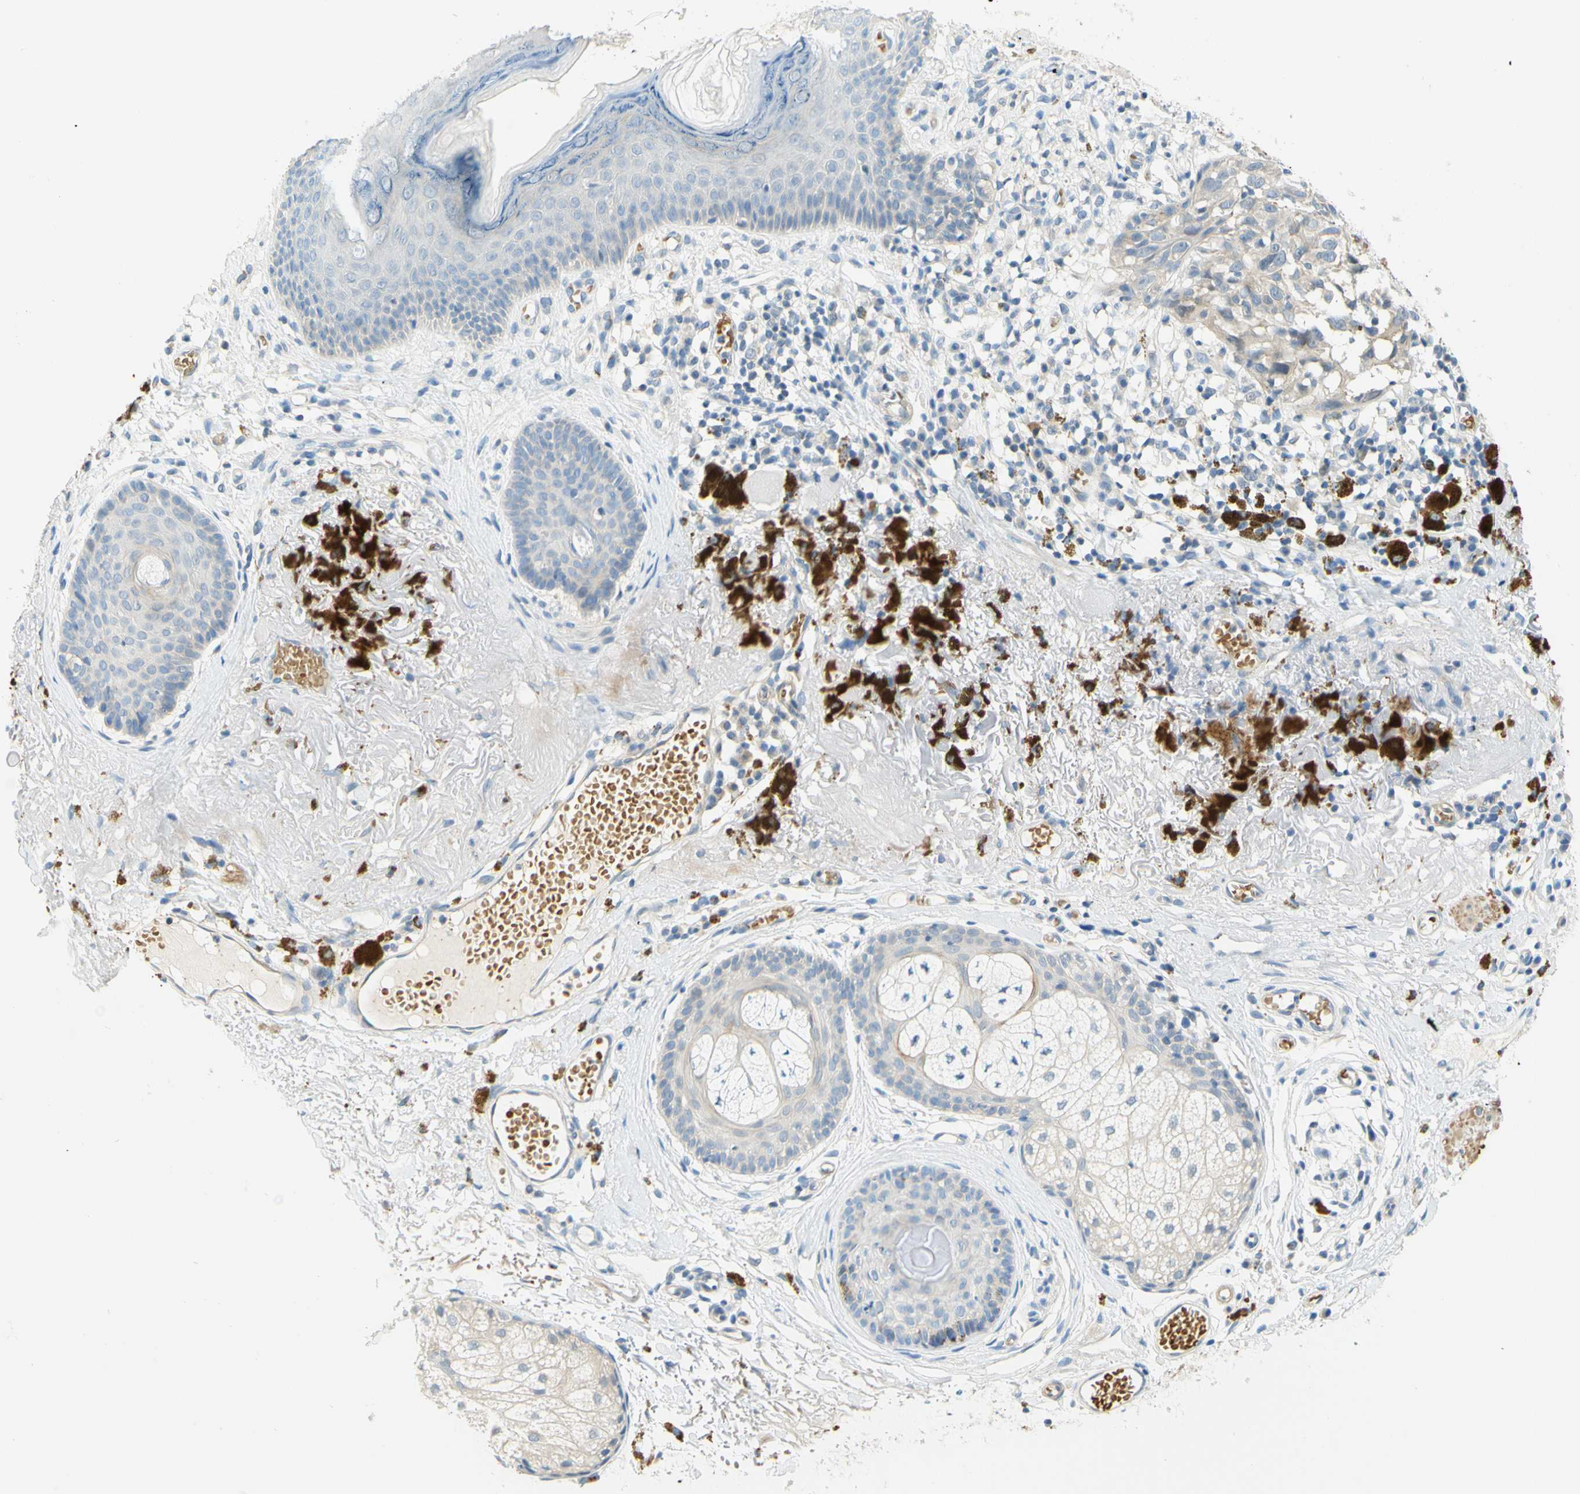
{"staining": {"intensity": "weak", "quantity": ">75%", "location": "cytoplasmic/membranous"}, "tissue": "melanoma", "cell_type": "Tumor cells", "image_type": "cancer", "snomed": [{"axis": "morphology", "description": "Malignant melanoma in situ"}, {"axis": "morphology", "description": "Malignant melanoma, NOS"}, {"axis": "topography", "description": "Skin"}], "caption": "Protein analysis of melanoma tissue displays weak cytoplasmic/membranous positivity in about >75% of tumor cells. (IHC, brightfield microscopy, high magnification).", "gene": "ENTREP2", "patient": {"sex": "female", "age": 88}}